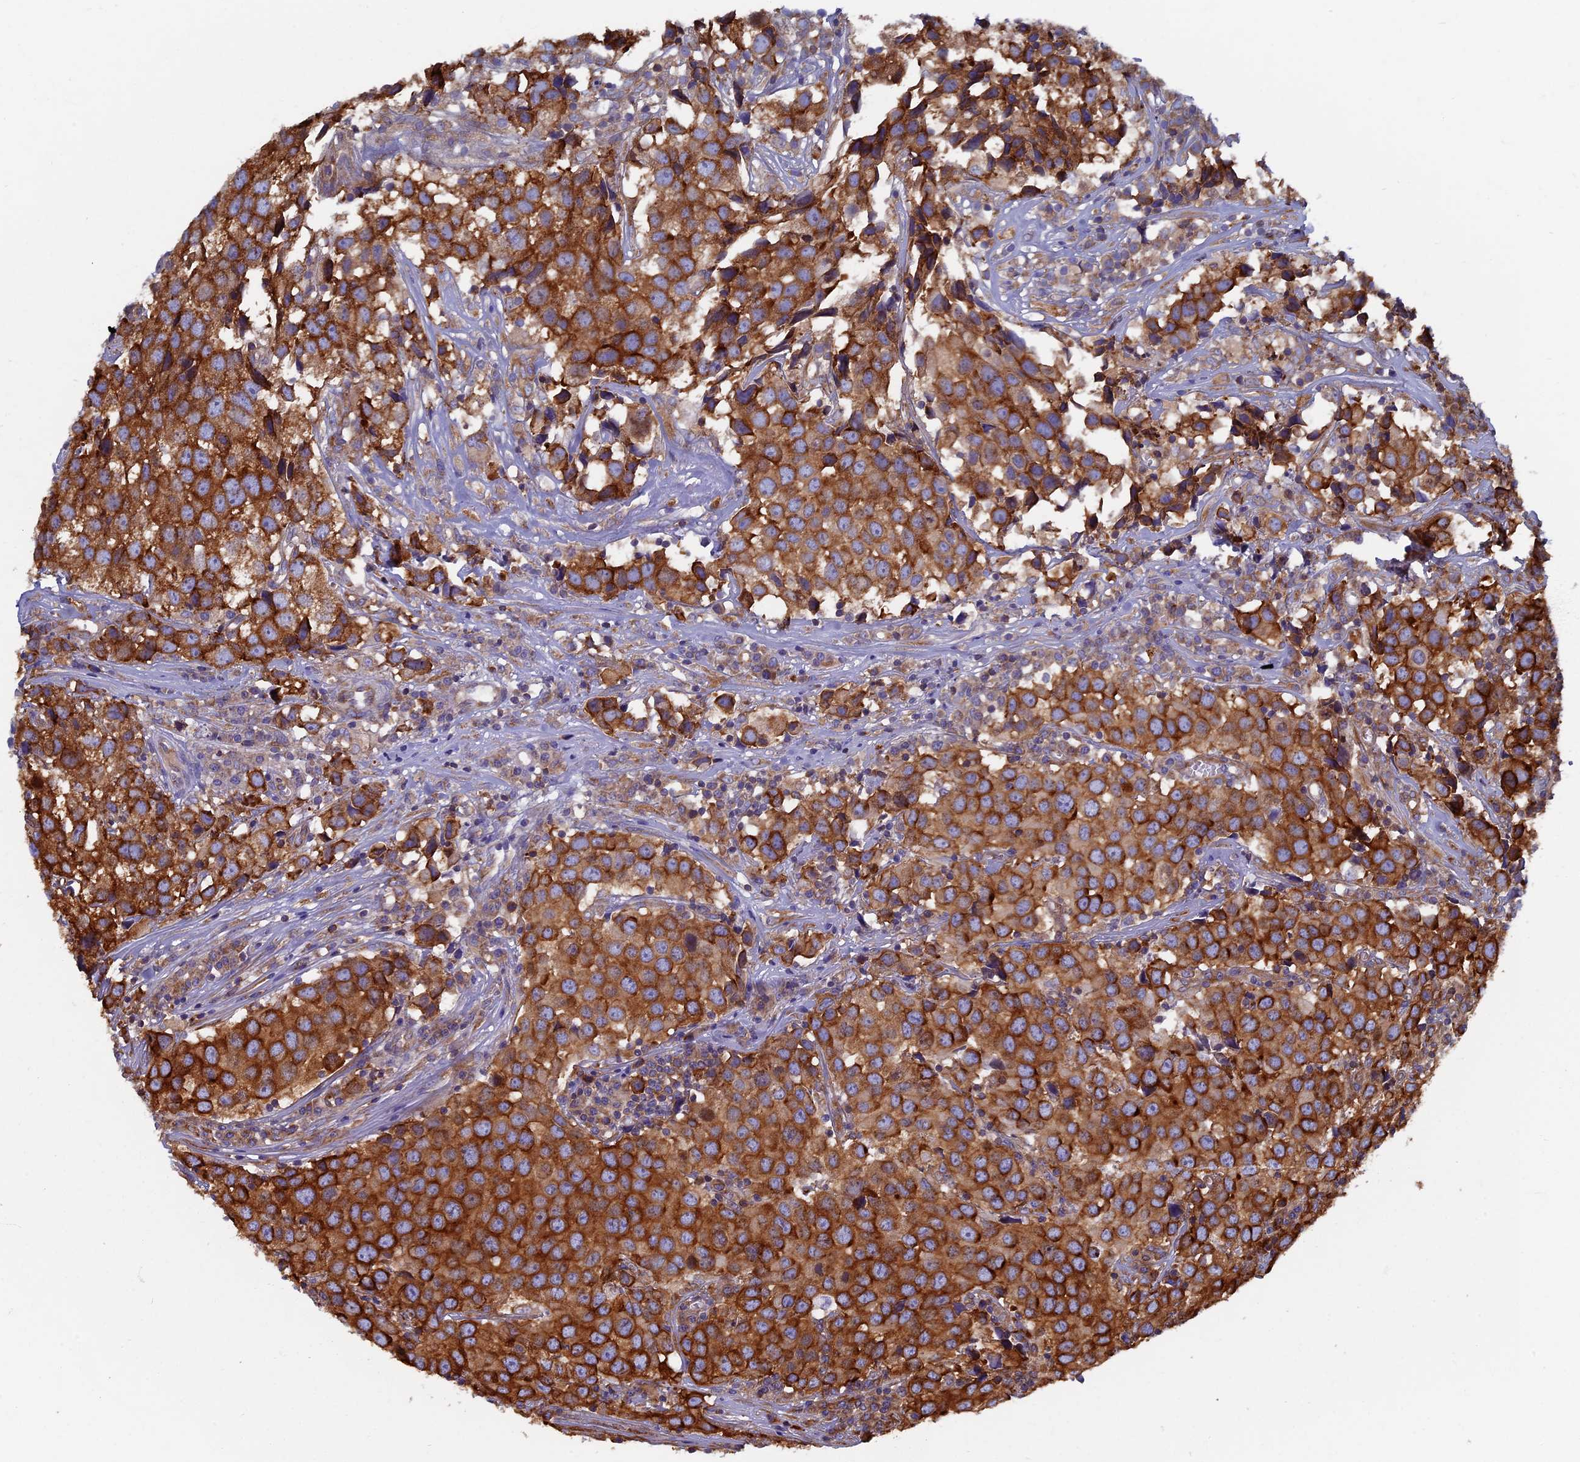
{"staining": {"intensity": "strong", "quantity": "25%-75%", "location": "cytoplasmic/membranous"}, "tissue": "urothelial cancer", "cell_type": "Tumor cells", "image_type": "cancer", "snomed": [{"axis": "morphology", "description": "Urothelial carcinoma, High grade"}, {"axis": "topography", "description": "Urinary bladder"}], "caption": "An image of human urothelial cancer stained for a protein reveals strong cytoplasmic/membranous brown staining in tumor cells. The staining was performed using DAB (3,3'-diaminobenzidine), with brown indicating positive protein expression. Nuclei are stained blue with hematoxylin.", "gene": "YBX1", "patient": {"sex": "female", "age": 75}}